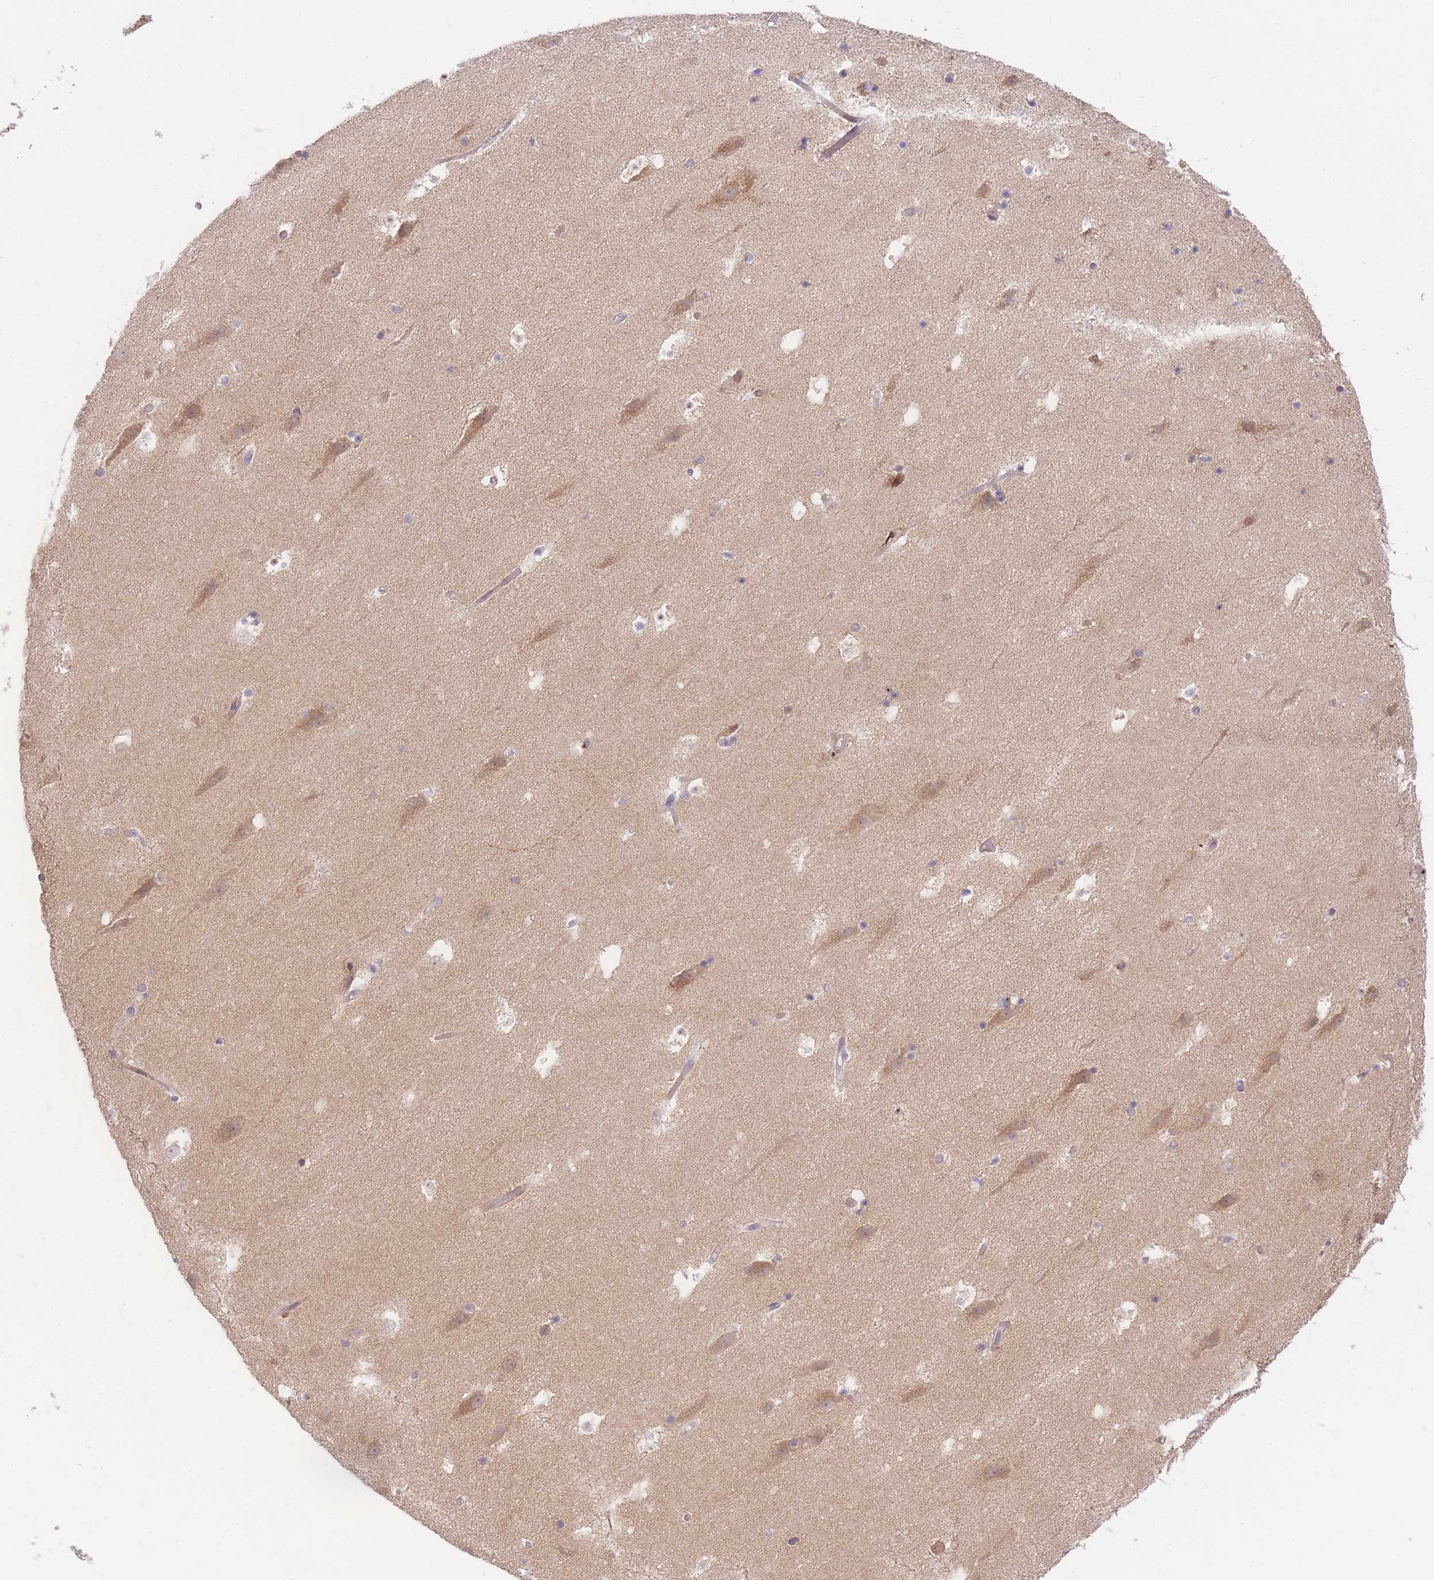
{"staining": {"intensity": "weak", "quantity": "25%-75%", "location": "cytoplasmic/membranous"}, "tissue": "hippocampus", "cell_type": "Glial cells", "image_type": "normal", "snomed": [{"axis": "morphology", "description": "Normal tissue, NOS"}, {"axis": "topography", "description": "Hippocampus"}], "caption": "High-magnification brightfield microscopy of unremarkable hippocampus stained with DAB (brown) and counterstained with hematoxylin (blue). glial cells exhibit weak cytoplasmic/membranous expression is present in about25%-75% of cells.", "gene": "SLC25A33", "patient": {"sex": "female", "age": 52}}